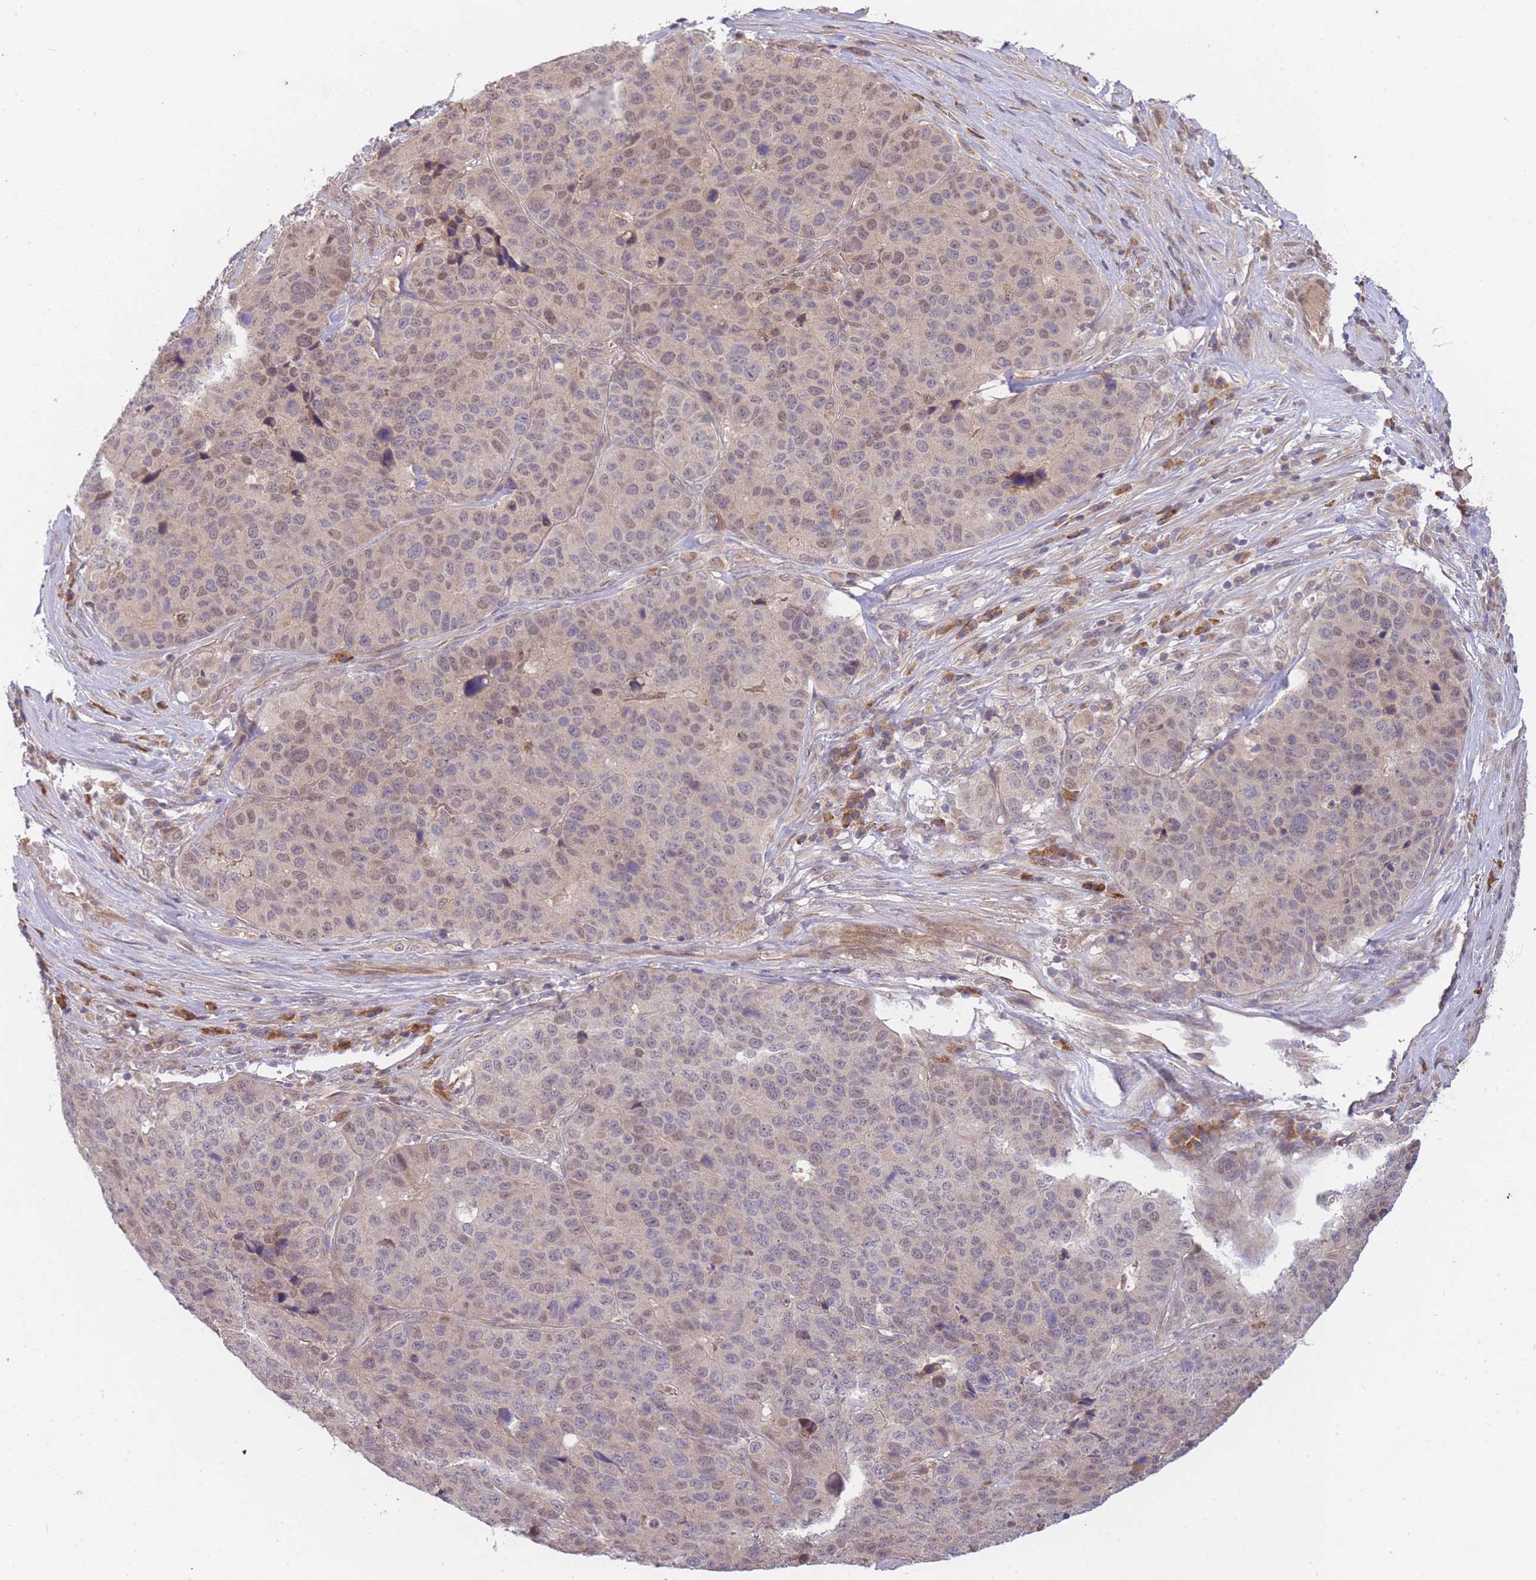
{"staining": {"intensity": "weak", "quantity": "25%-75%", "location": "cytoplasmic/membranous,nuclear"}, "tissue": "stomach cancer", "cell_type": "Tumor cells", "image_type": "cancer", "snomed": [{"axis": "morphology", "description": "Adenocarcinoma, NOS"}, {"axis": "topography", "description": "Stomach"}], "caption": "Immunohistochemistry (IHC) photomicrograph of stomach cancer stained for a protein (brown), which exhibits low levels of weak cytoplasmic/membranous and nuclear positivity in about 25%-75% of tumor cells.", "gene": "SMC6", "patient": {"sex": "male", "age": 71}}